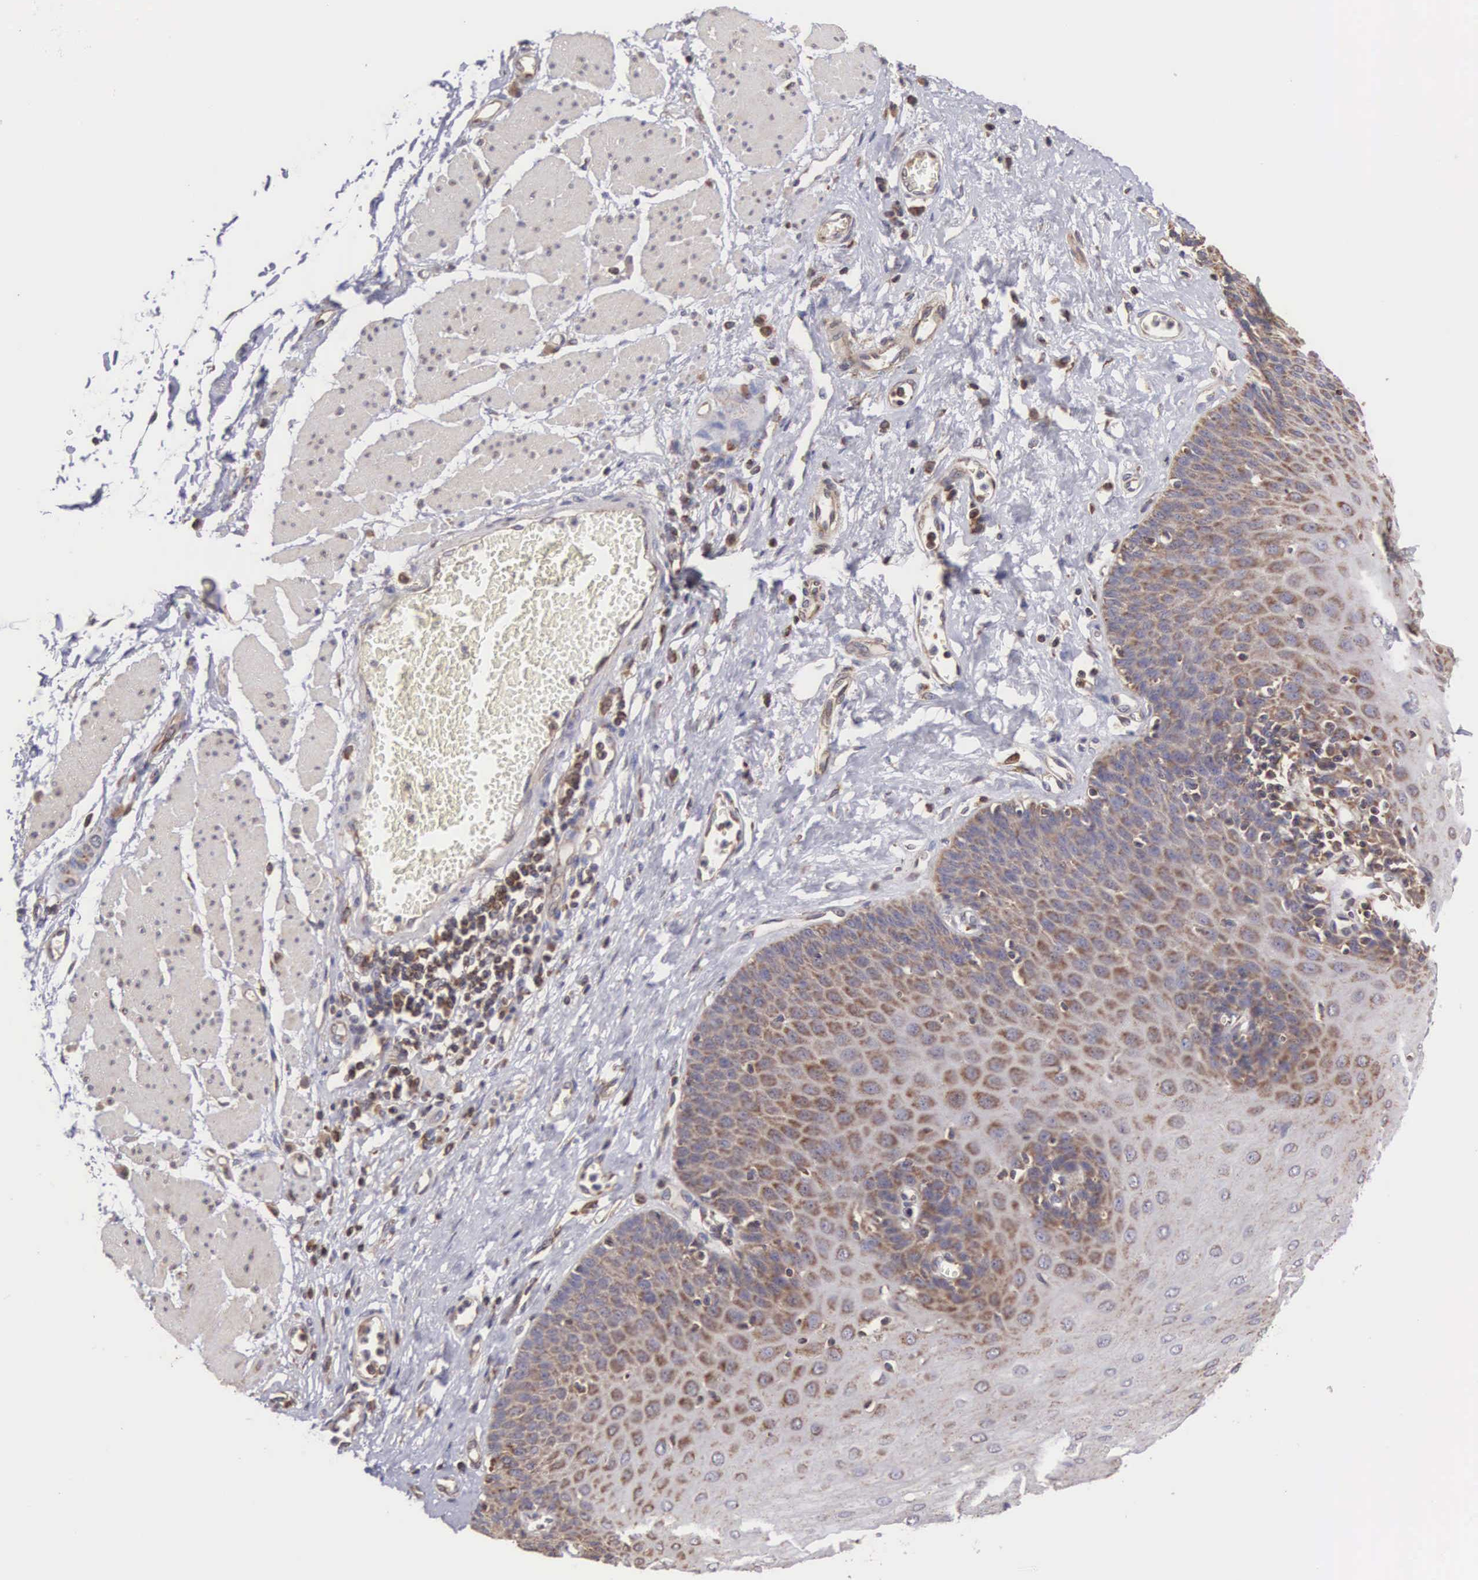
{"staining": {"intensity": "strong", "quantity": ">75%", "location": "cytoplasmic/membranous"}, "tissue": "esophagus", "cell_type": "Squamous epithelial cells", "image_type": "normal", "snomed": [{"axis": "morphology", "description": "Normal tissue, NOS"}, {"axis": "topography", "description": "Esophagus"}], "caption": "Squamous epithelial cells exhibit high levels of strong cytoplasmic/membranous staining in approximately >75% of cells in unremarkable esophagus. The staining was performed using DAB to visualize the protein expression in brown, while the nuclei were stained in blue with hematoxylin (Magnification: 20x).", "gene": "DHRS1", "patient": {"sex": "male", "age": 65}}